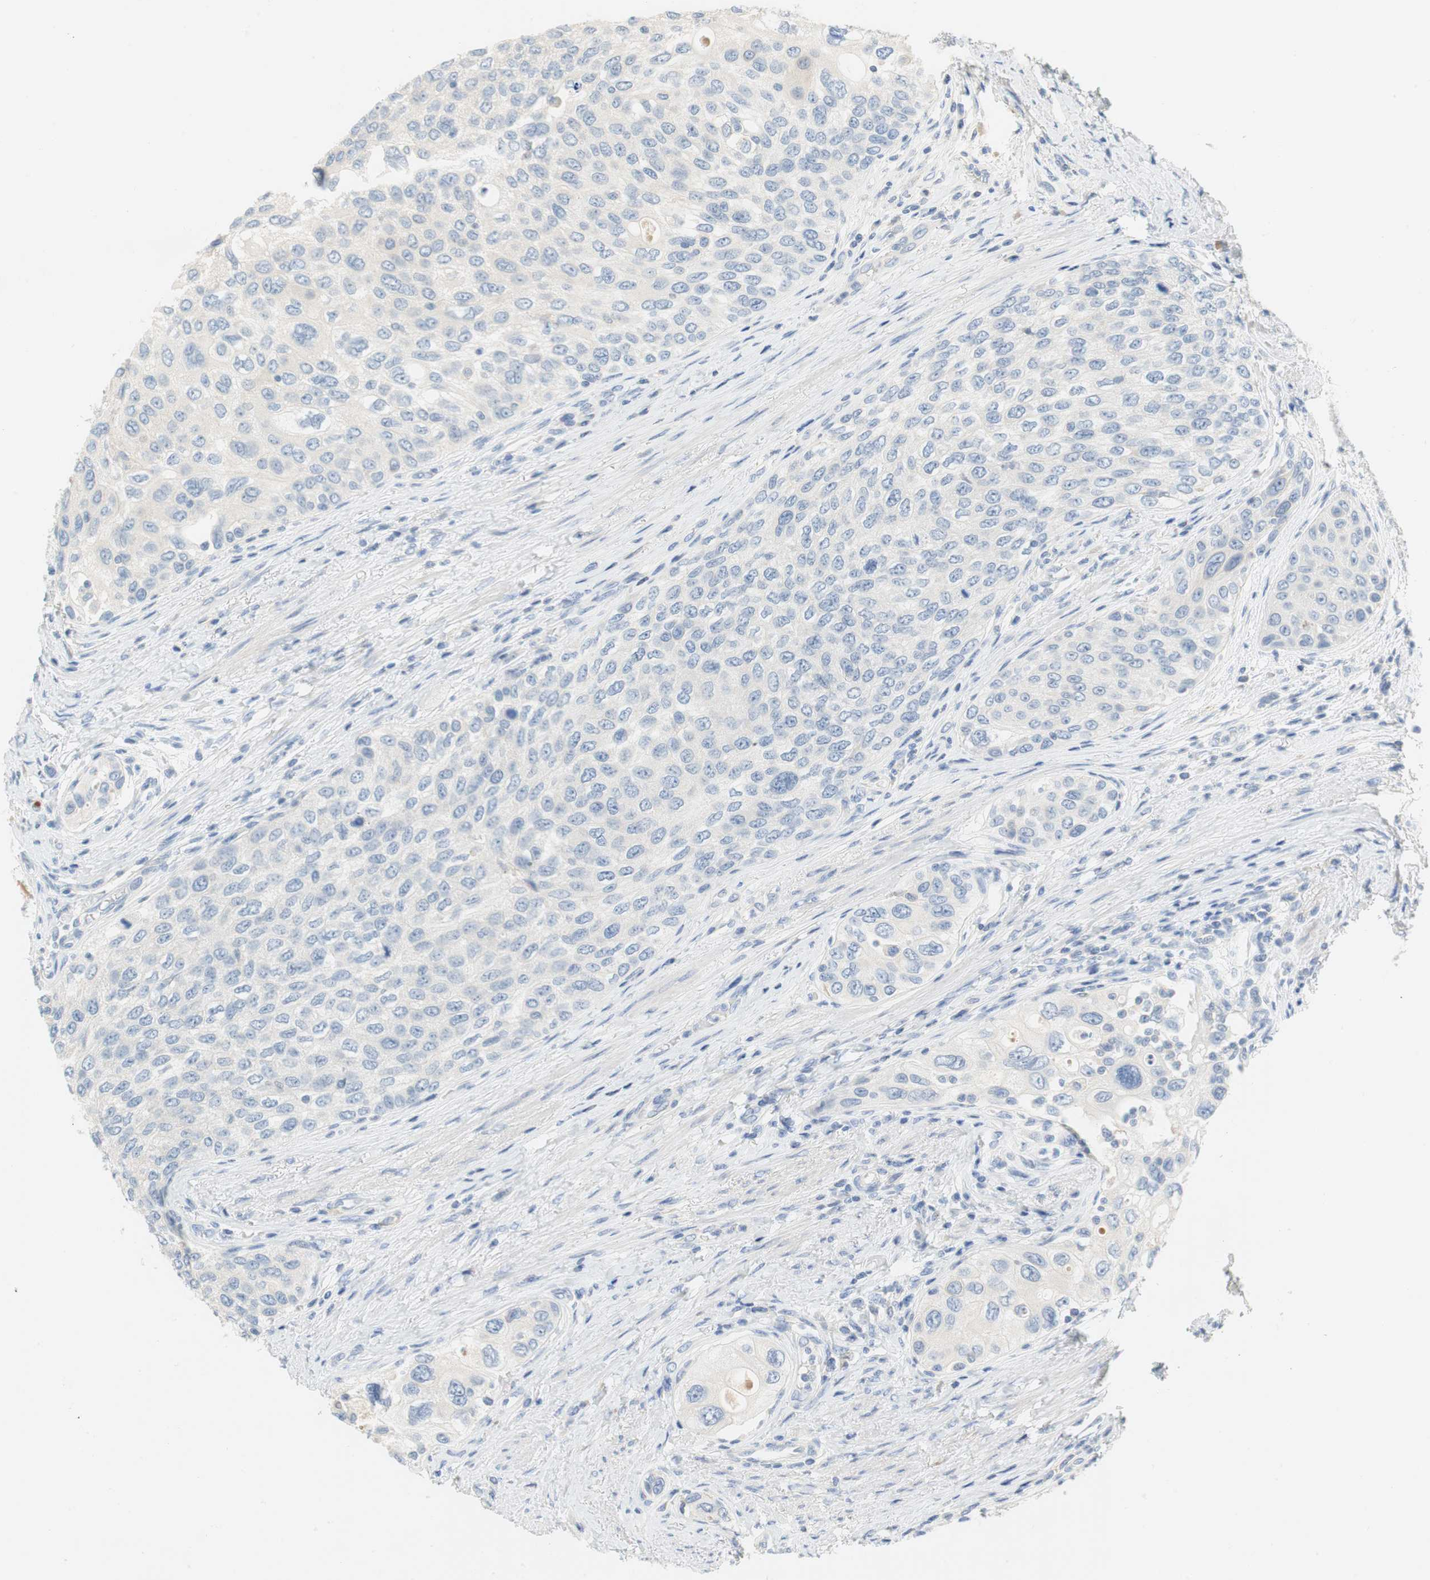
{"staining": {"intensity": "negative", "quantity": "none", "location": "none"}, "tissue": "urothelial cancer", "cell_type": "Tumor cells", "image_type": "cancer", "snomed": [{"axis": "morphology", "description": "Urothelial carcinoma, High grade"}, {"axis": "topography", "description": "Urinary bladder"}], "caption": "Immunohistochemistry (IHC) micrograph of urothelial cancer stained for a protein (brown), which reveals no positivity in tumor cells.", "gene": "CCM2L", "patient": {"sex": "female", "age": 56}}